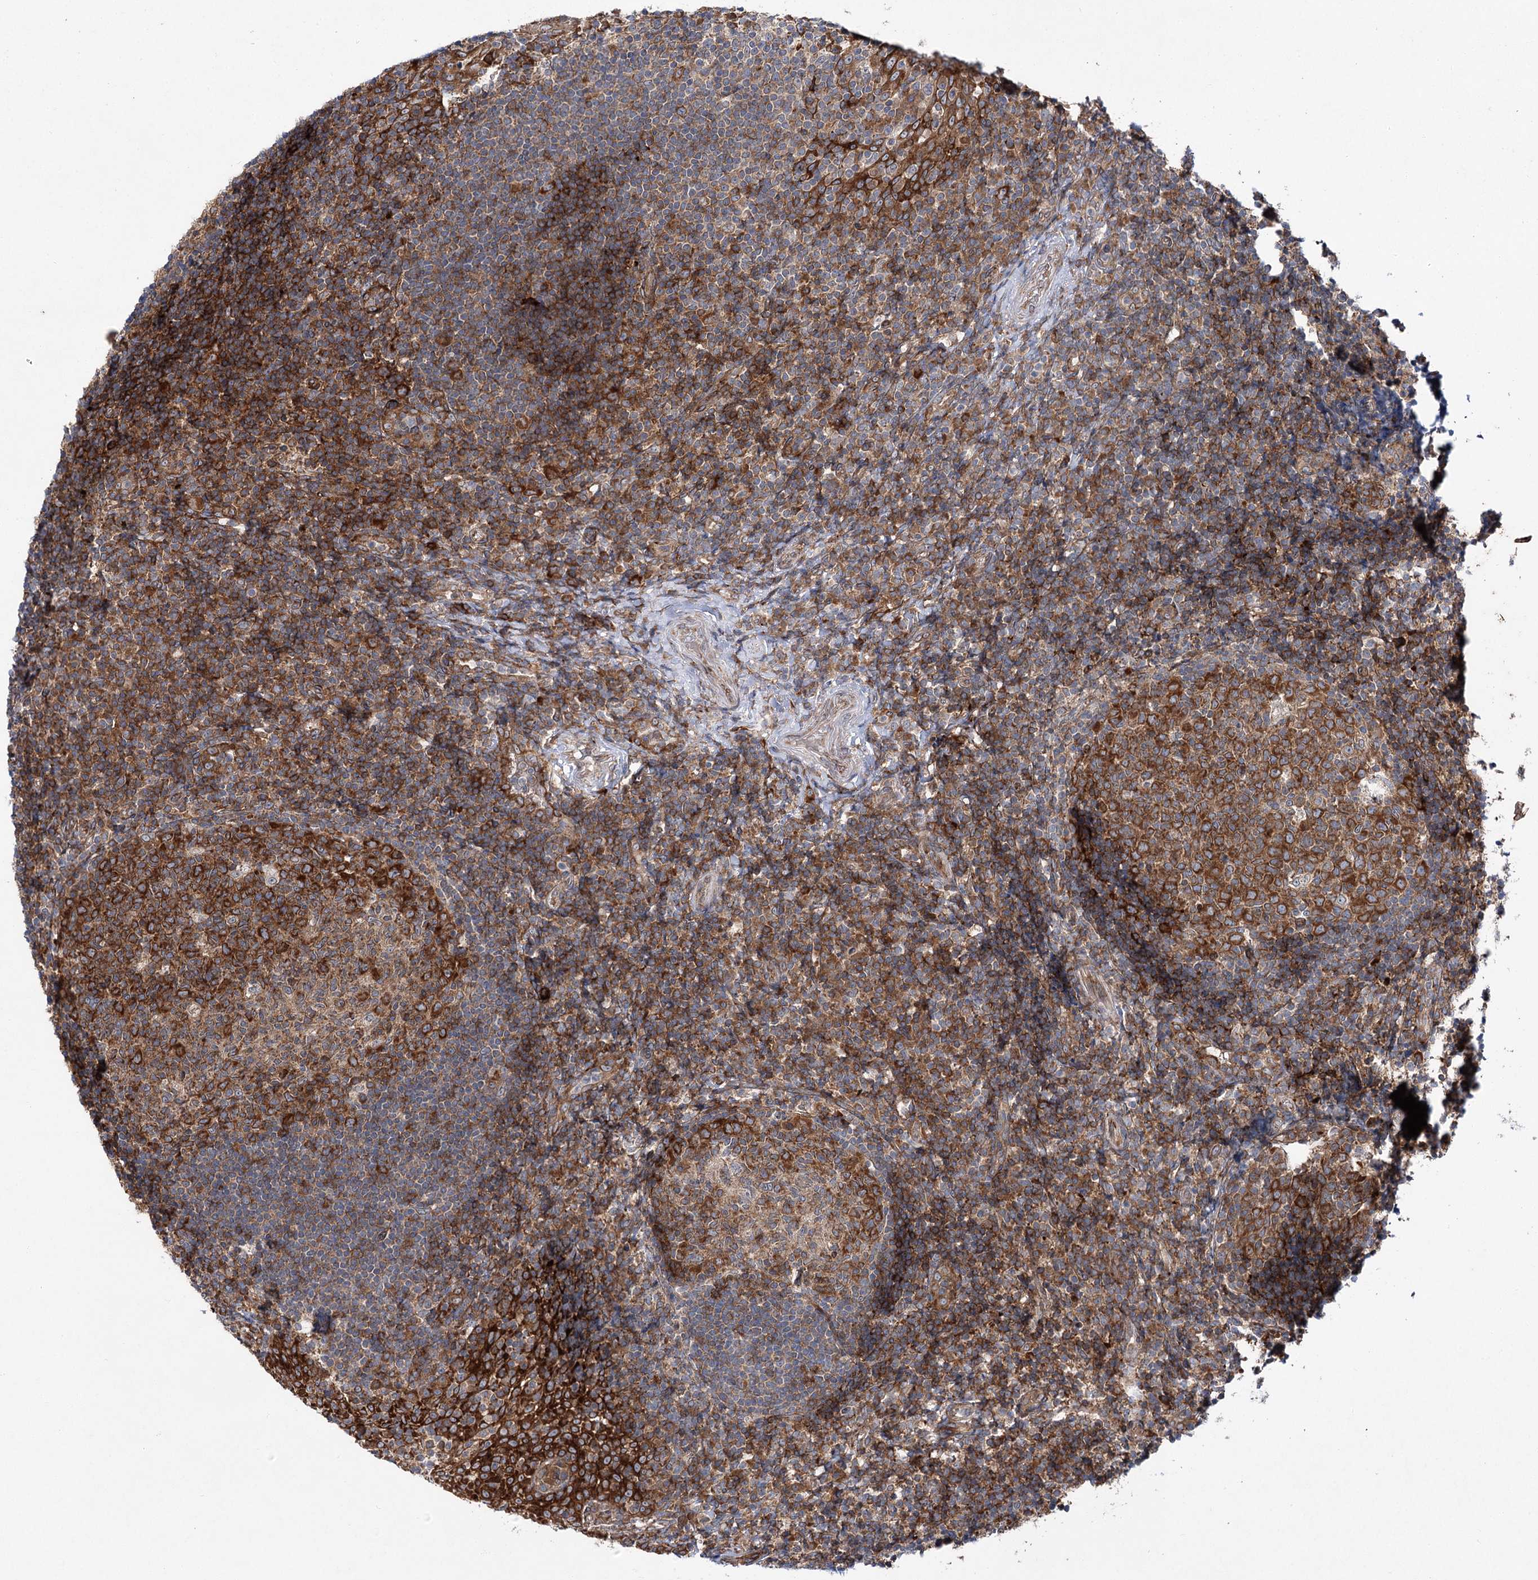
{"staining": {"intensity": "strong", "quantity": "25%-75%", "location": "cytoplasmic/membranous"}, "tissue": "tonsil", "cell_type": "Germinal center cells", "image_type": "normal", "snomed": [{"axis": "morphology", "description": "Normal tissue, NOS"}, {"axis": "topography", "description": "Tonsil"}], "caption": "Benign tonsil reveals strong cytoplasmic/membranous expression in approximately 25%-75% of germinal center cells, visualized by immunohistochemistry. The protein of interest is stained brown, and the nuclei are stained in blue (DAB (3,3'-diaminobenzidine) IHC with brightfield microscopy, high magnification).", "gene": "VWA2", "patient": {"sex": "female", "age": 40}}